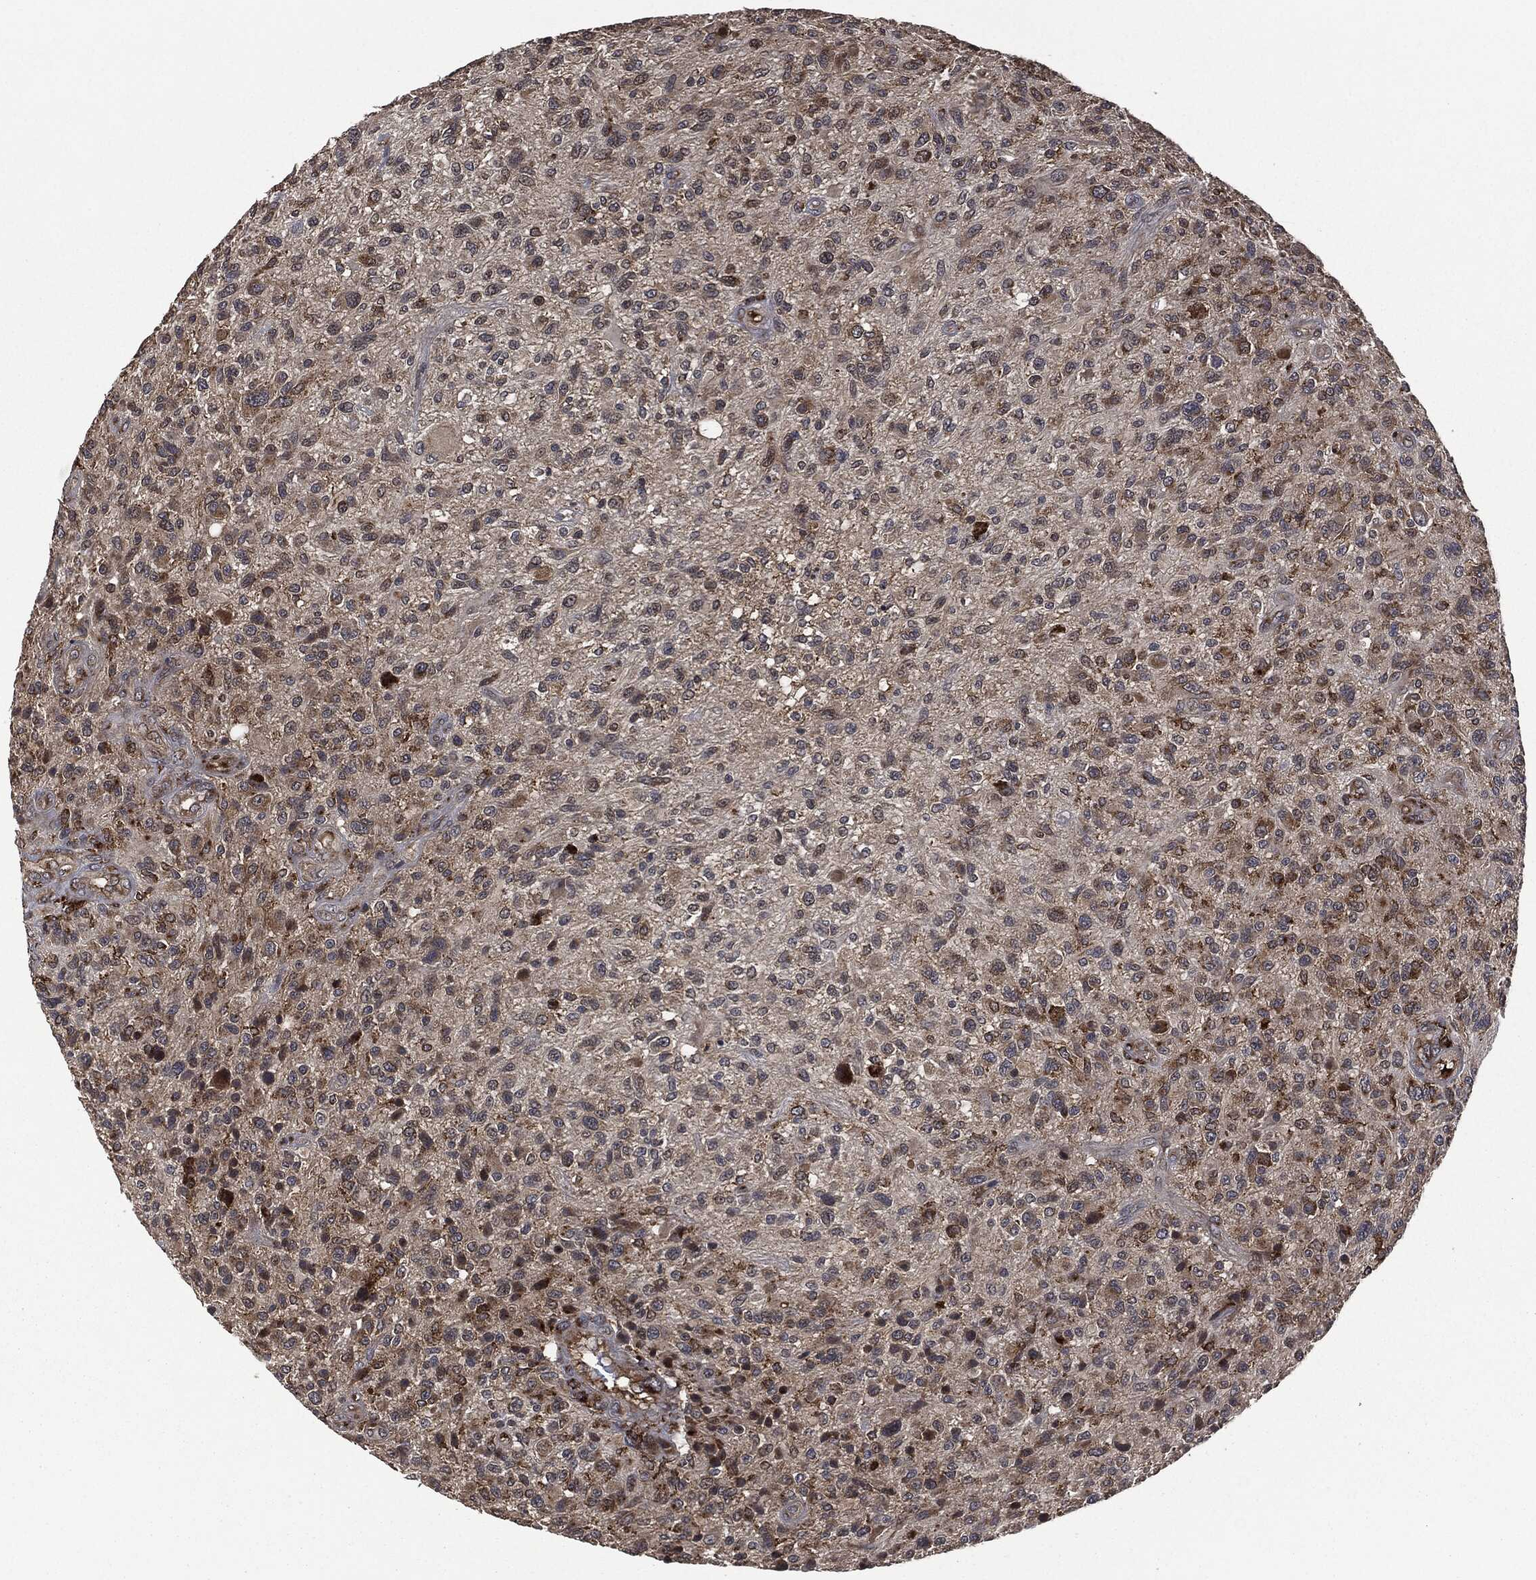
{"staining": {"intensity": "moderate", "quantity": "25%-75%", "location": "cytoplasmic/membranous"}, "tissue": "glioma", "cell_type": "Tumor cells", "image_type": "cancer", "snomed": [{"axis": "morphology", "description": "Glioma, malignant, High grade"}, {"axis": "topography", "description": "Brain"}], "caption": "A brown stain highlights moderate cytoplasmic/membranous expression of a protein in malignant high-grade glioma tumor cells. (Stains: DAB (3,3'-diaminobenzidine) in brown, nuclei in blue, Microscopy: brightfield microscopy at high magnification).", "gene": "CRABP2", "patient": {"sex": "male", "age": 47}}